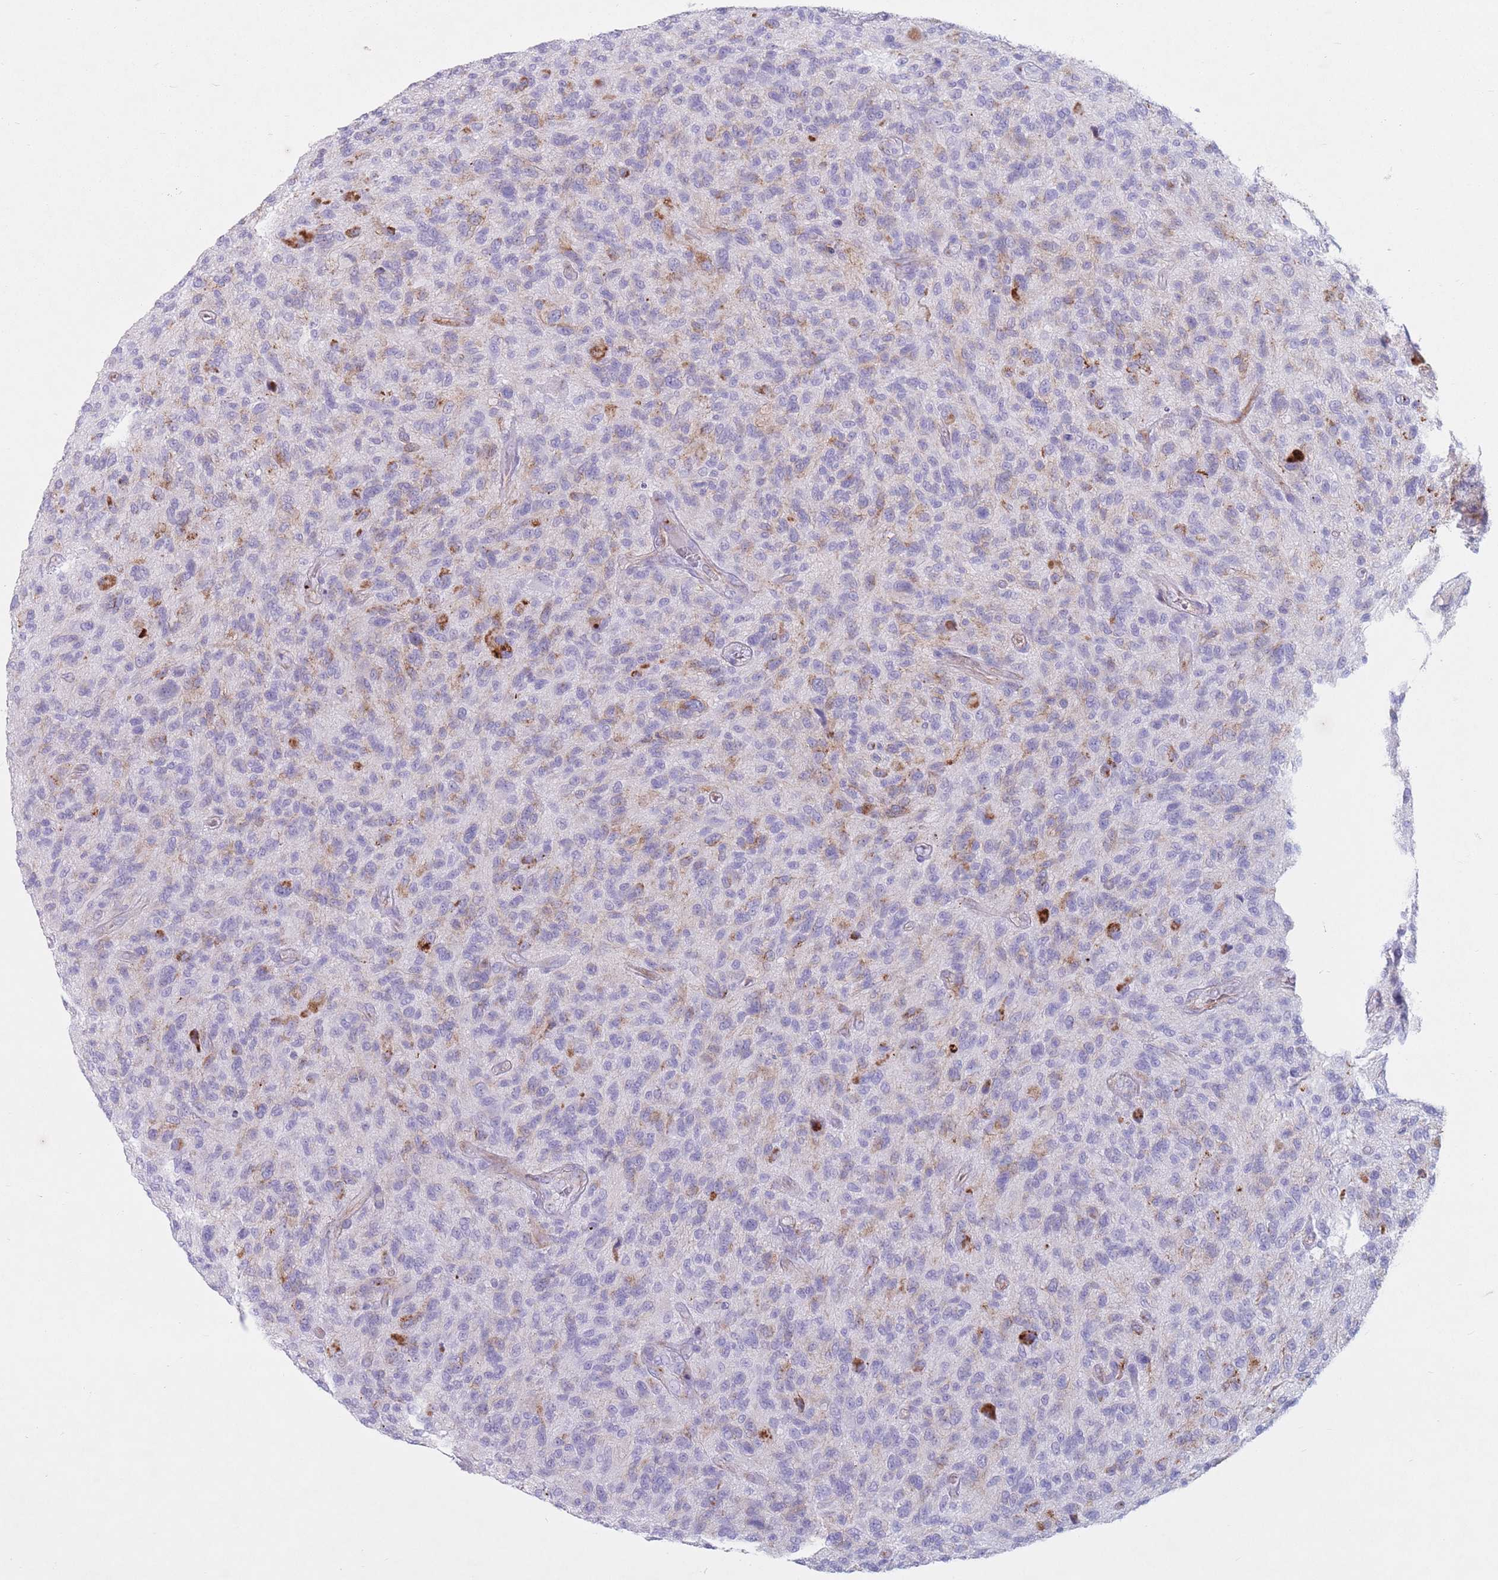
{"staining": {"intensity": "moderate", "quantity": "<25%", "location": "cytoplasmic/membranous"}, "tissue": "glioma", "cell_type": "Tumor cells", "image_type": "cancer", "snomed": [{"axis": "morphology", "description": "Glioma, malignant, High grade"}, {"axis": "topography", "description": "Brain"}], "caption": "Moderate cytoplasmic/membranous positivity for a protein is present in about <25% of tumor cells of high-grade glioma (malignant) using immunohistochemistry (IHC).", "gene": "ST3GAL5", "patient": {"sex": "male", "age": 47}}